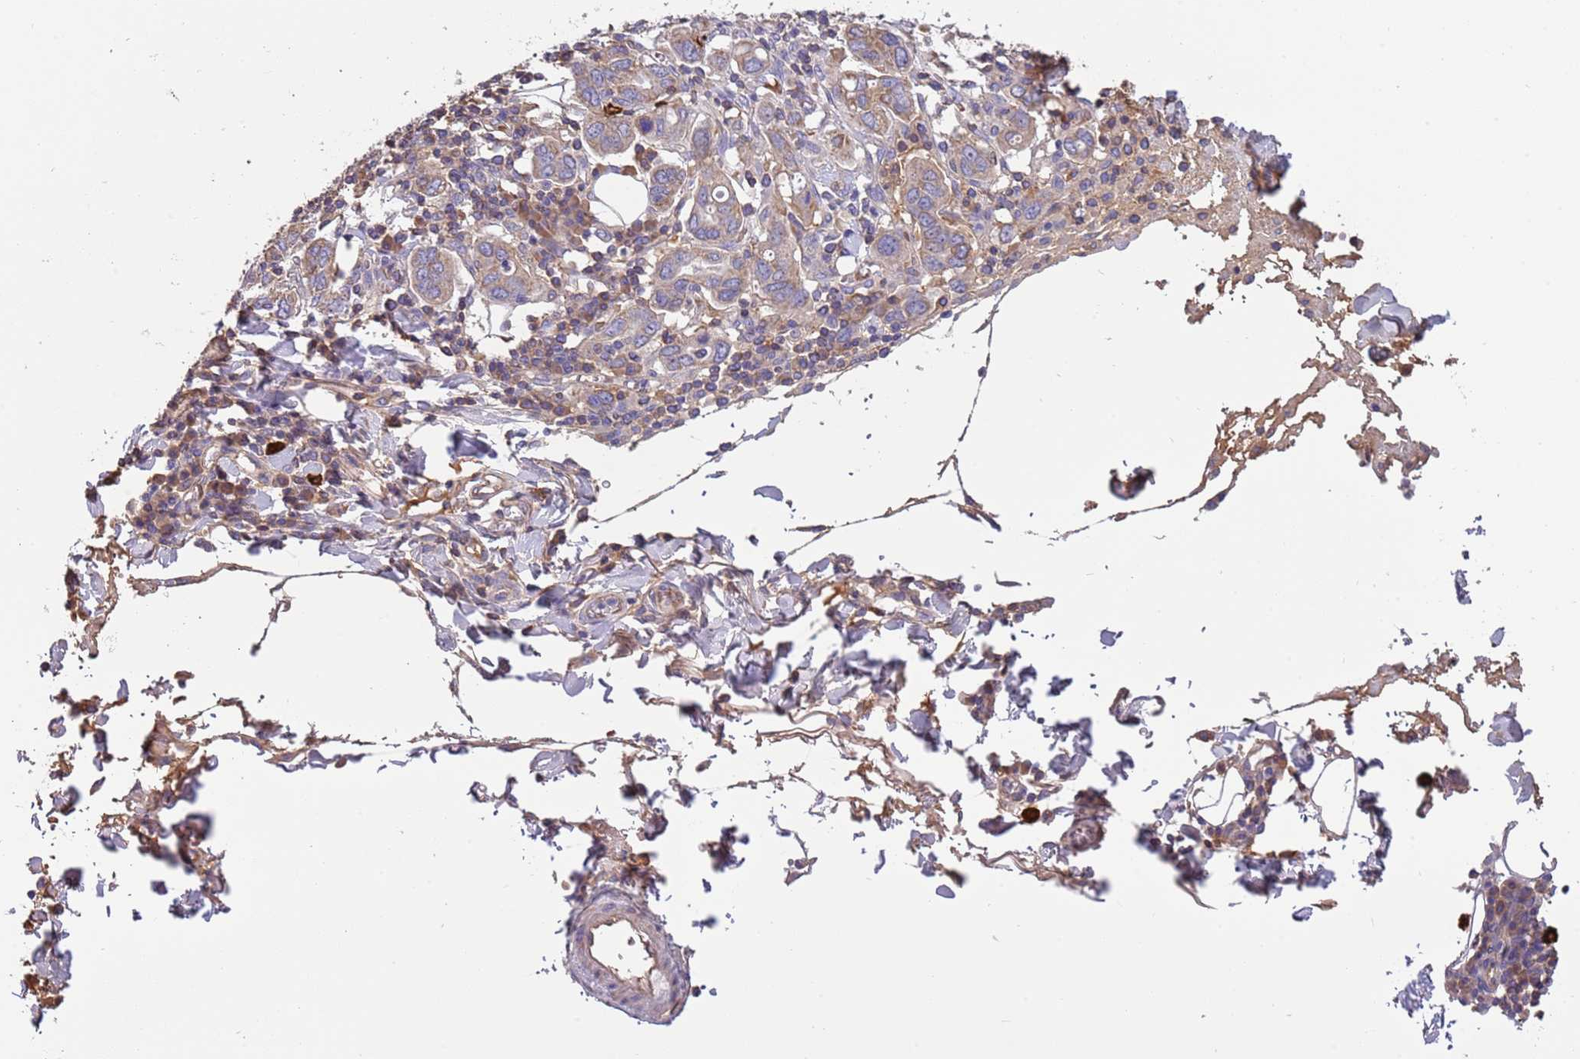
{"staining": {"intensity": "weak", "quantity": "25%-75%", "location": "cytoplasmic/membranous"}, "tissue": "stomach cancer", "cell_type": "Tumor cells", "image_type": "cancer", "snomed": [{"axis": "morphology", "description": "Adenocarcinoma, NOS"}, {"axis": "topography", "description": "Stomach, upper"}, {"axis": "topography", "description": "Stomach"}], "caption": "Protein expression by IHC shows weak cytoplasmic/membranous staining in about 25%-75% of tumor cells in stomach adenocarcinoma.", "gene": "TRMO", "patient": {"sex": "male", "age": 62}}